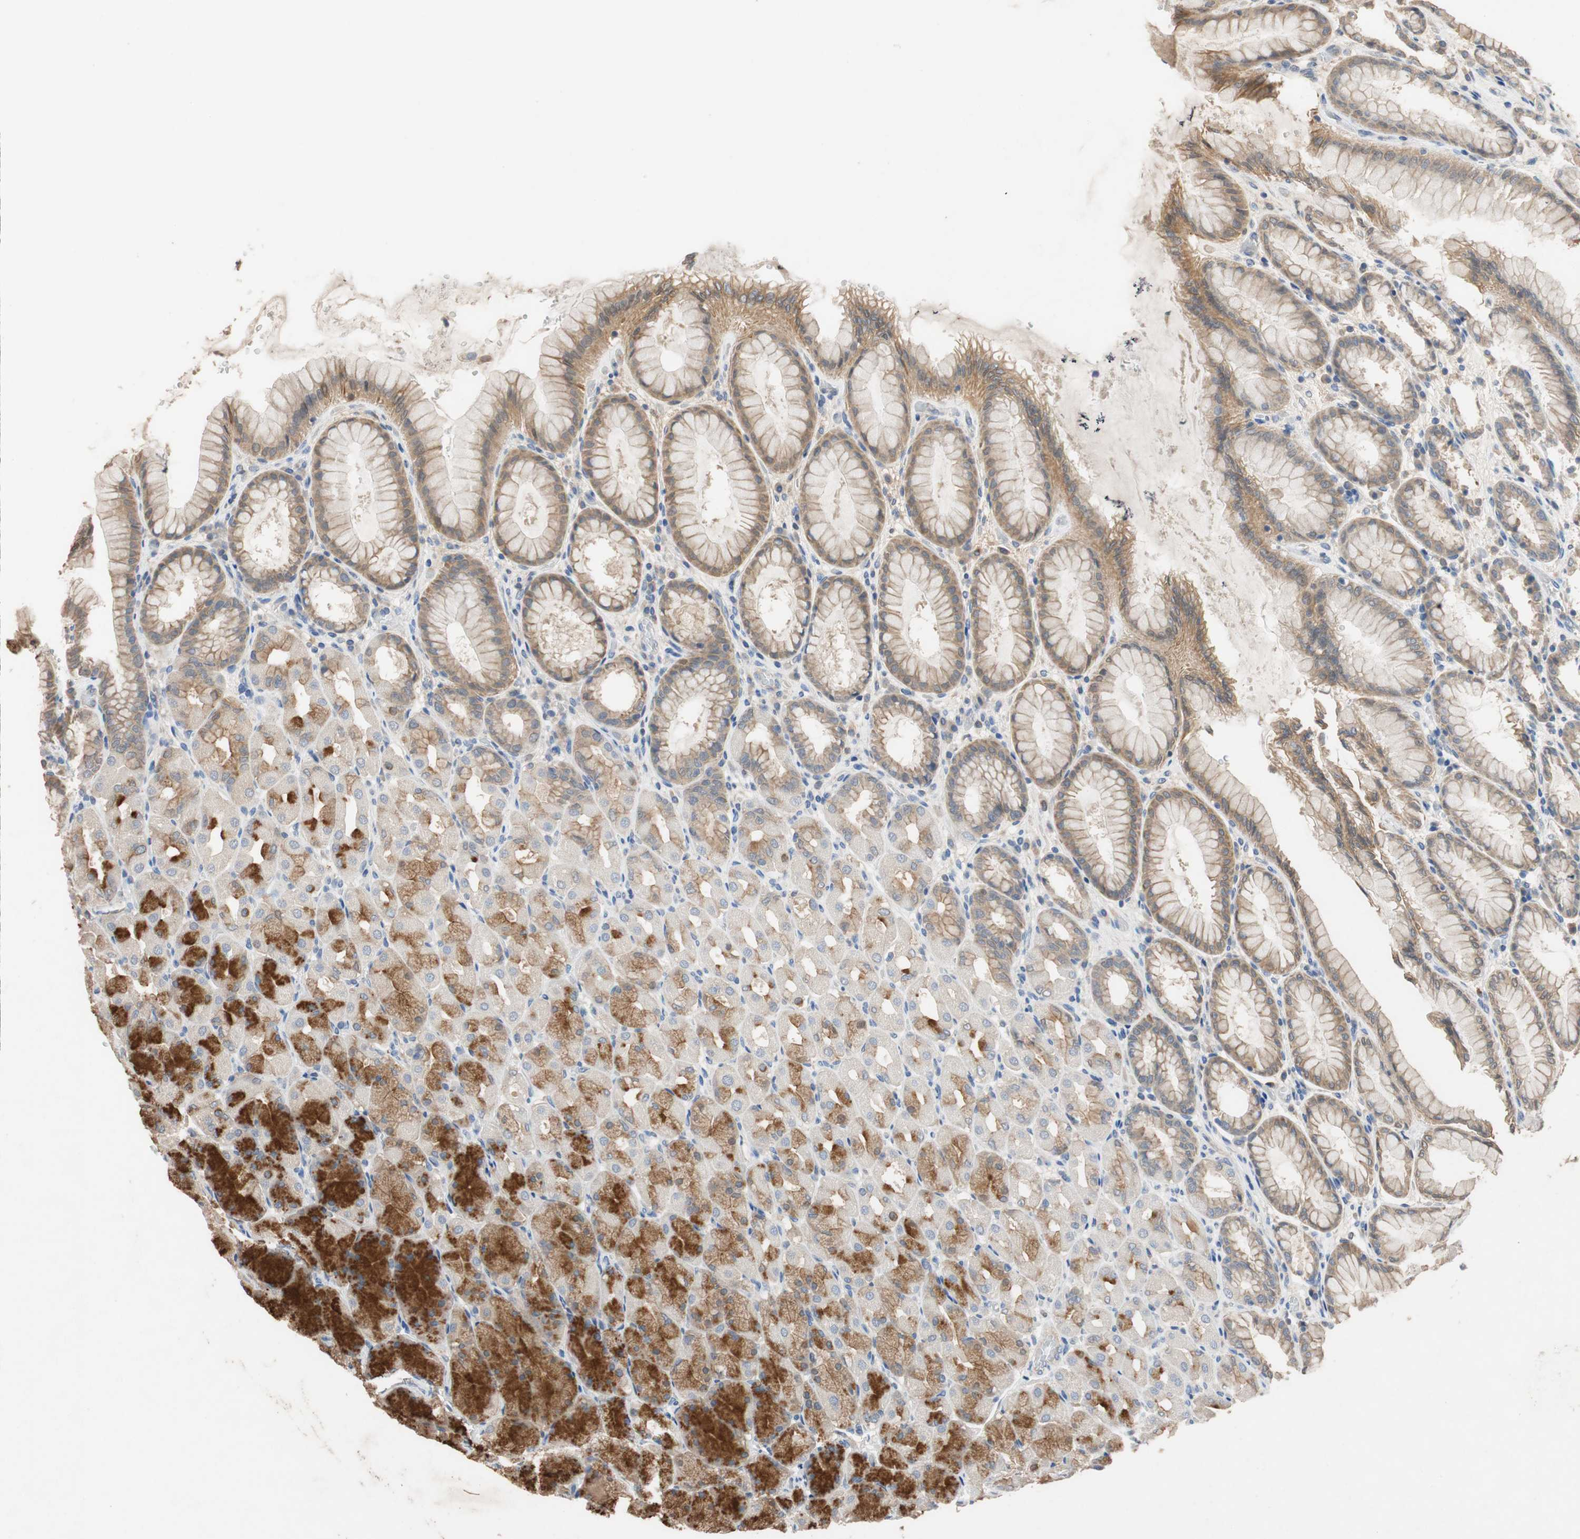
{"staining": {"intensity": "moderate", "quantity": "25%-75%", "location": "cytoplasmic/membranous"}, "tissue": "stomach", "cell_type": "Glandular cells", "image_type": "normal", "snomed": [{"axis": "morphology", "description": "Normal tissue, NOS"}, {"axis": "topography", "description": "Stomach, upper"}], "caption": "Immunohistochemistry (IHC) histopathology image of benign stomach: stomach stained using immunohistochemistry demonstrates medium levels of moderate protein expression localized specifically in the cytoplasmic/membranous of glandular cells, appearing as a cytoplasmic/membranous brown color.", "gene": "ADAP1", "patient": {"sex": "female", "age": 56}}